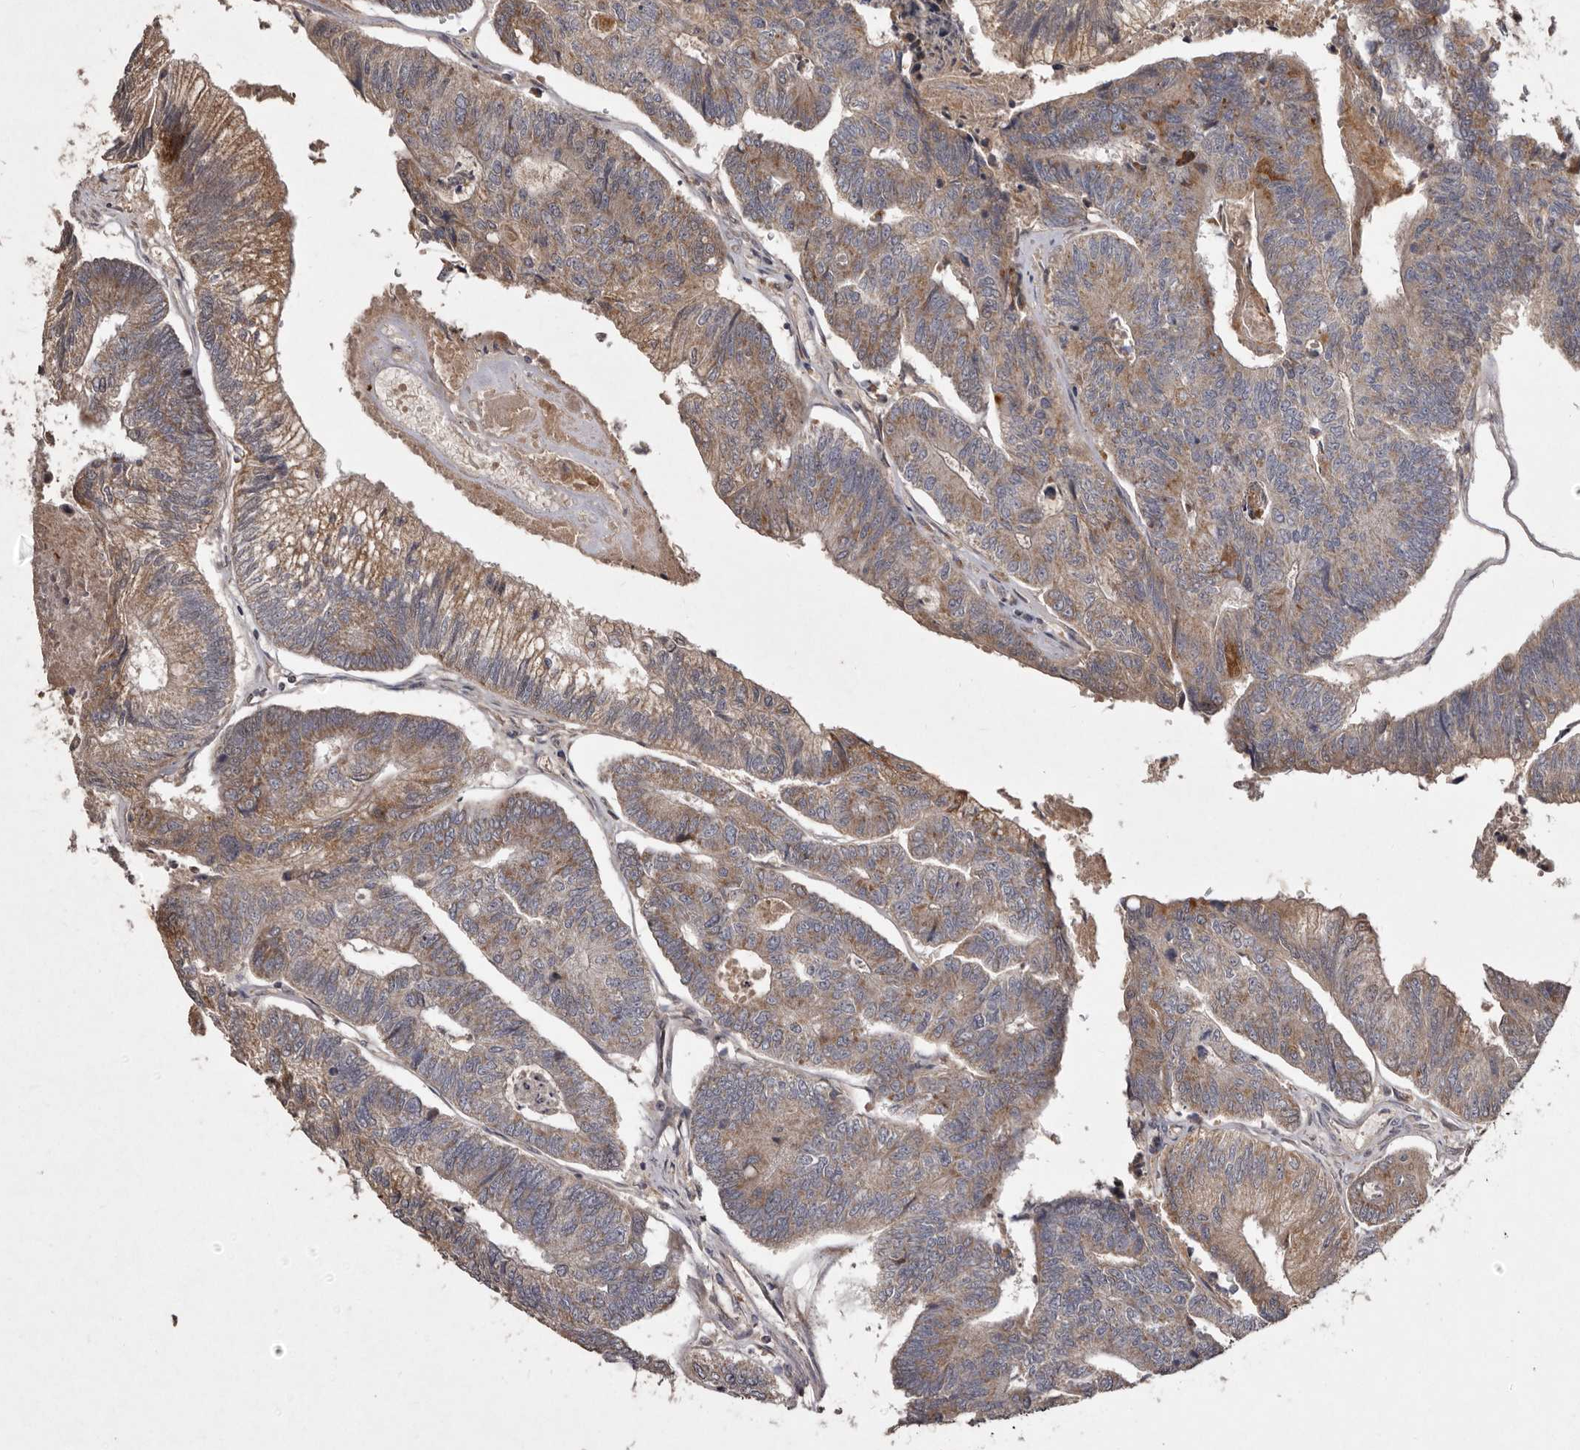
{"staining": {"intensity": "moderate", "quantity": ">75%", "location": "cytoplasmic/membranous"}, "tissue": "colorectal cancer", "cell_type": "Tumor cells", "image_type": "cancer", "snomed": [{"axis": "morphology", "description": "Adenocarcinoma, NOS"}, {"axis": "topography", "description": "Colon"}], "caption": "An IHC image of neoplastic tissue is shown. Protein staining in brown labels moderate cytoplasmic/membranous positivity in colorectal cancer within tumor cells.", "gene": "FLAD1", "patient": {"sex": "female", "age": 67}}